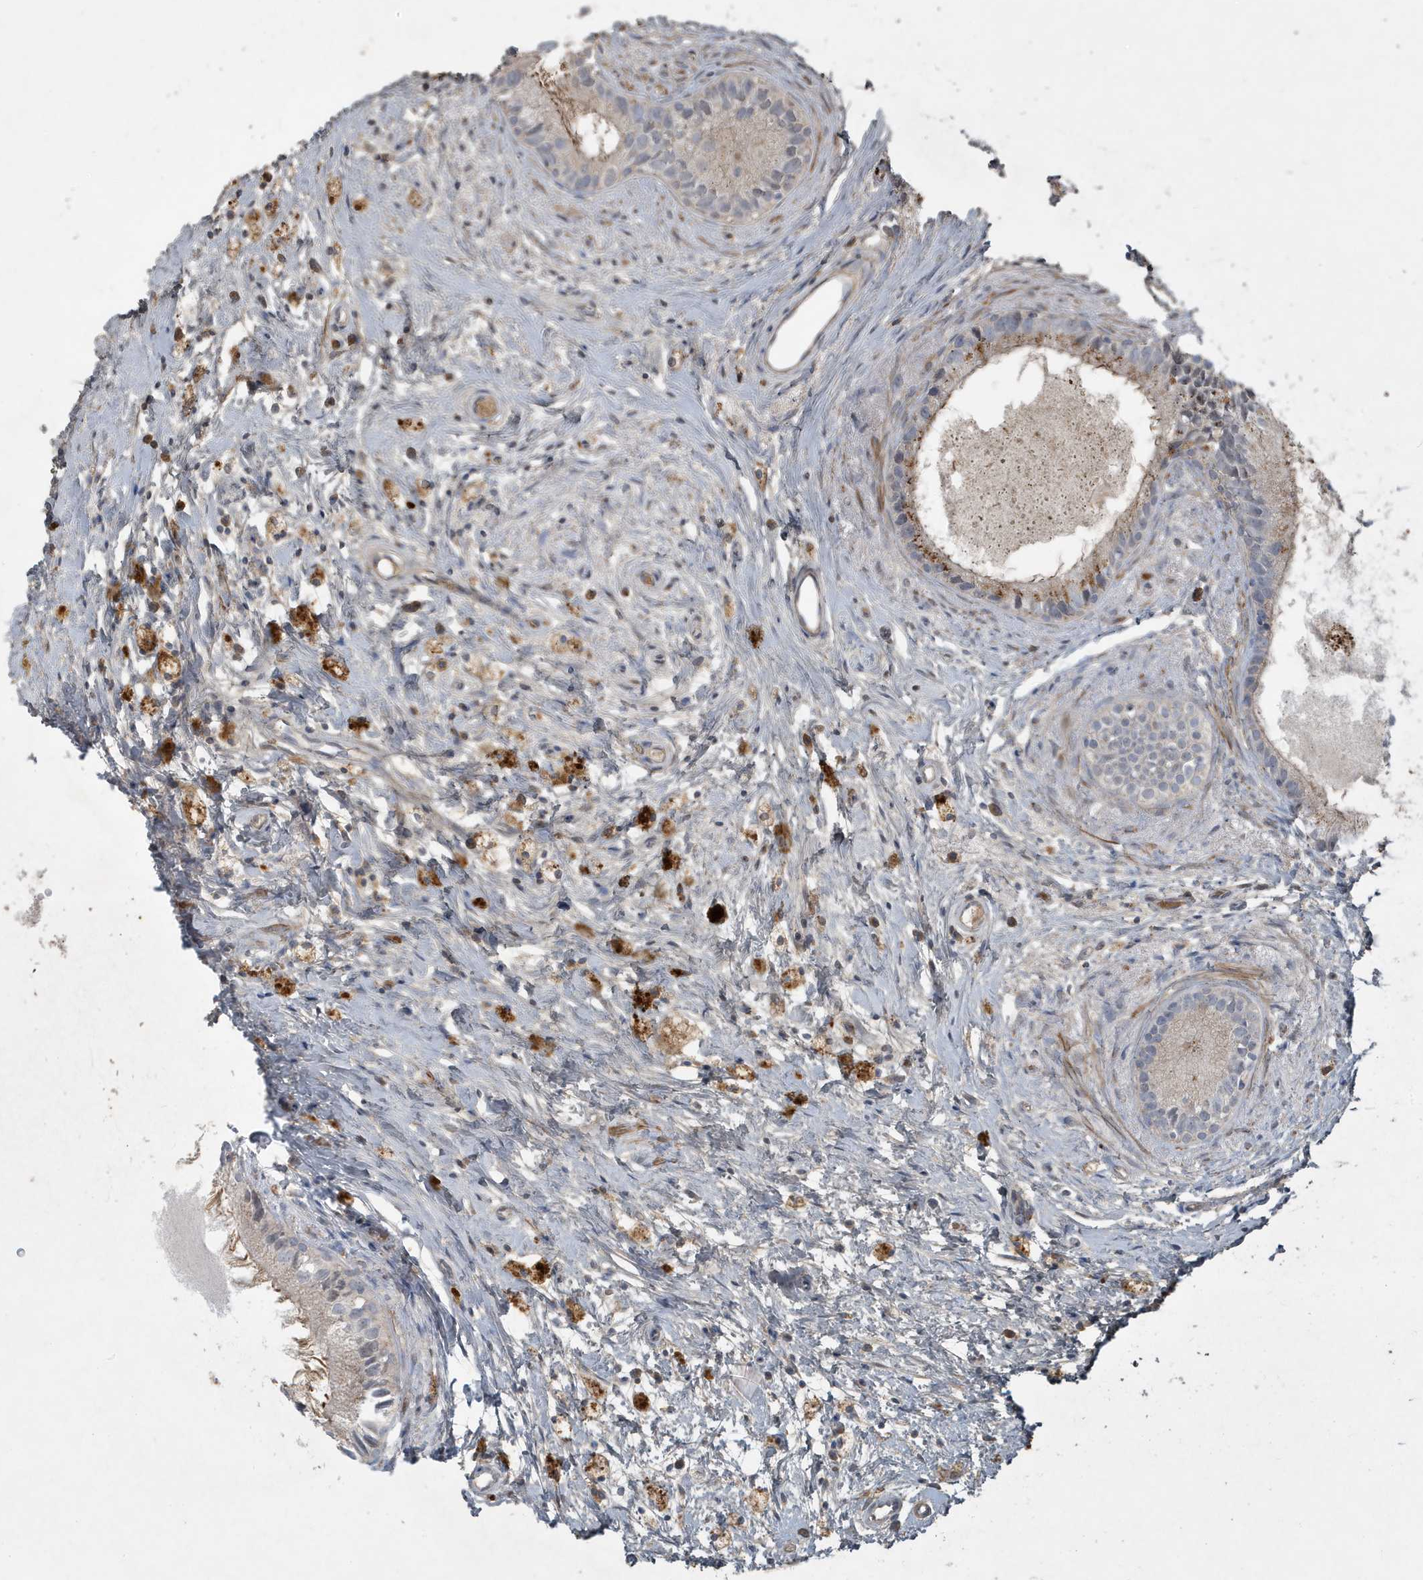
{"staining": {"intensity": "weak", "quantity": "<25%", "location": "cytoplasmic/membranous"}, "tissue": "epididymis", "cell_type": "Glandular cells", "image_type": "normal", "snomed": [{"axis": "morphology", "description": "Normal tissue, NOS"}, {"axis": "topography", "description": "Epididymis"}], "caption": "An IHC image of normal epididymis is shown. There is no staining in glandular cells of epididymis.", "gene": "PRRT3", "patient": {"sex": "male", "age": 80}}